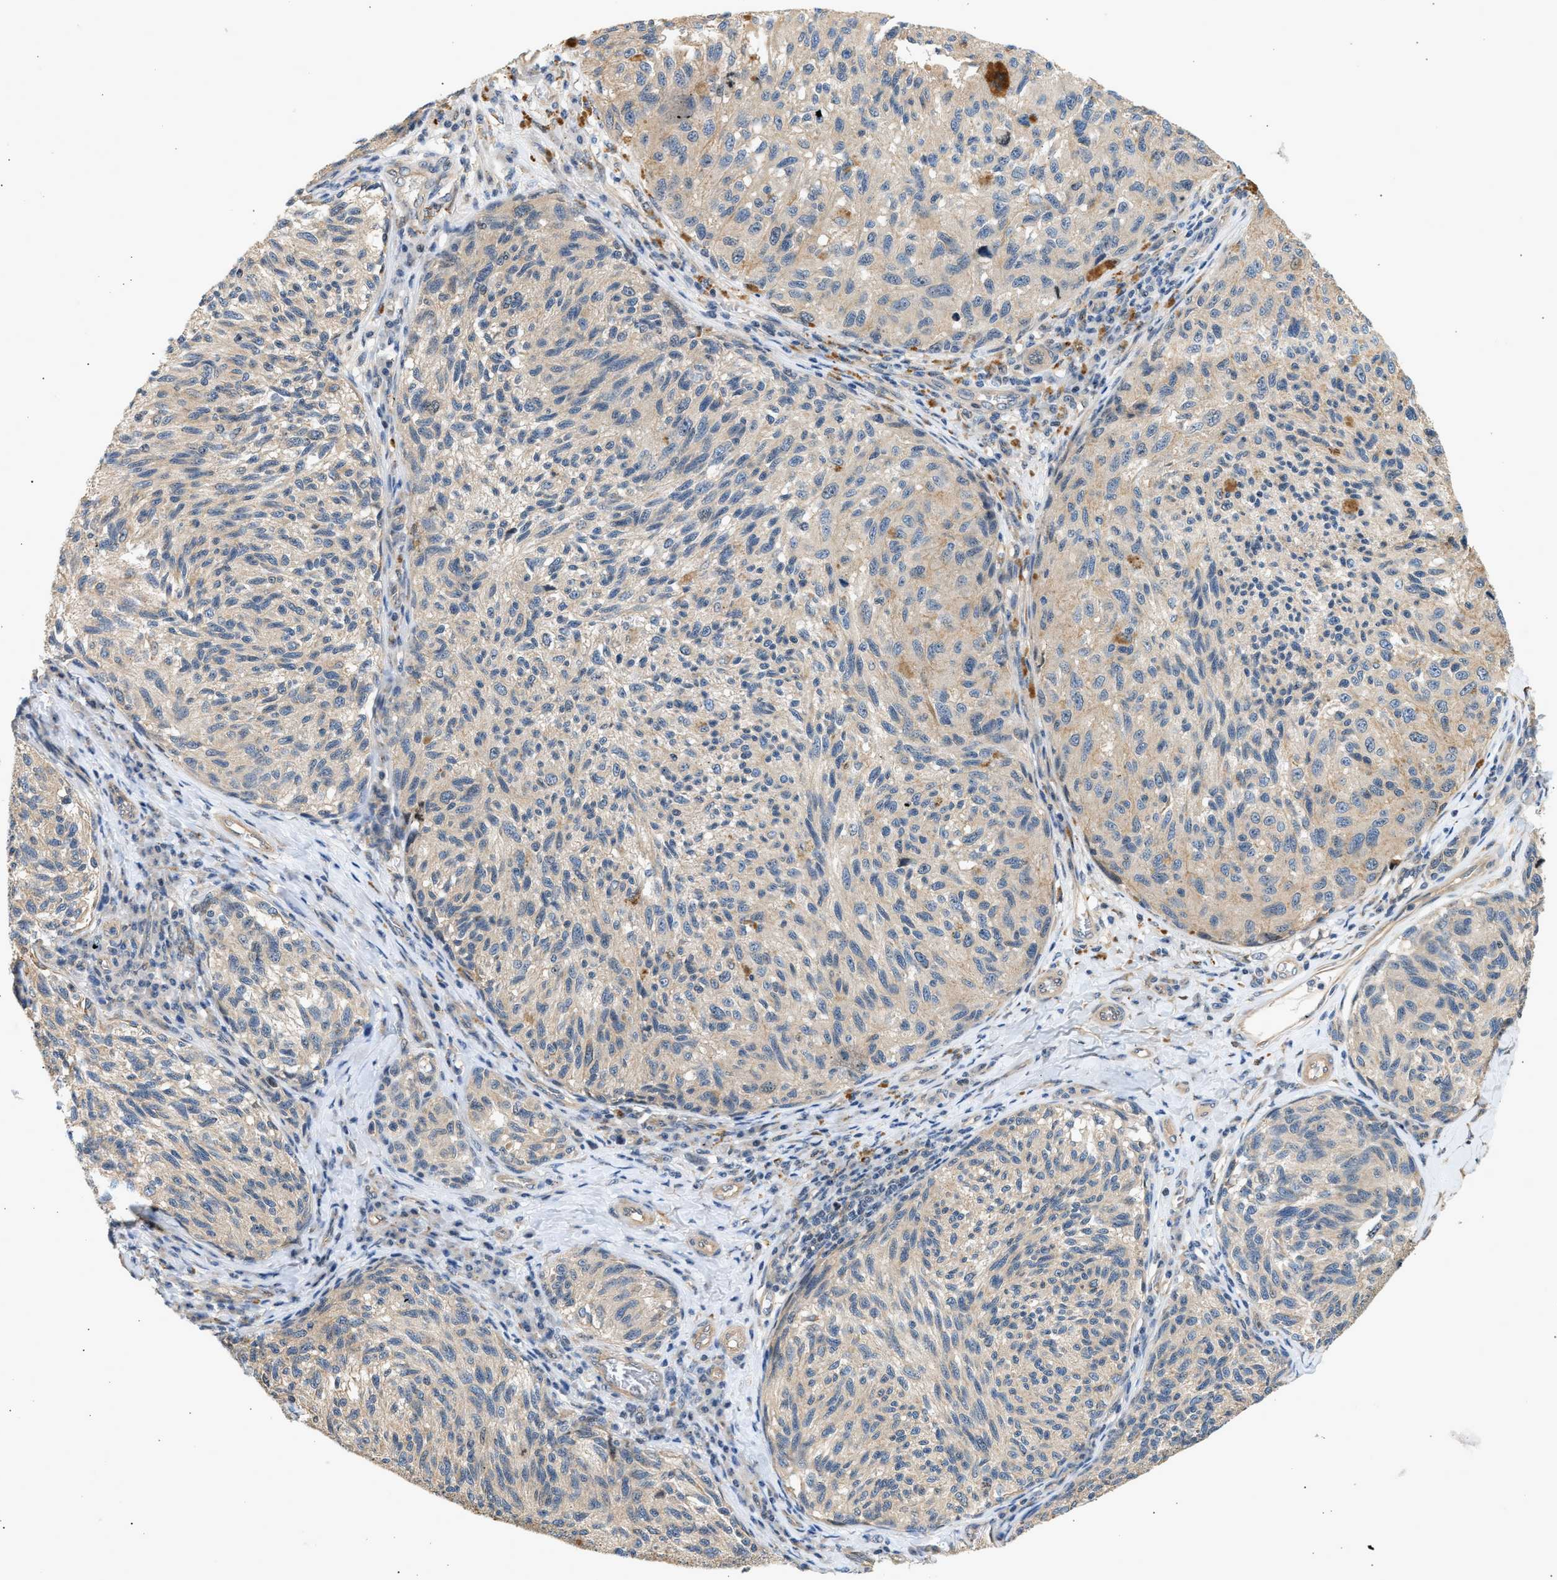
{"staining": {"intensity": "weak", "quantity": "25%-75%", "location": "cytoplasmic/membranous"}, "tissue": "melanoma", "cell_type": "Tumor cells", "image_type": "cancer", "snomed": [{"axis": "morphology", "description": "Malignant melanoma, NOS"}, {"axis": "topography", "description": "Skin"}], "caption": "Tumor cells display low levels of weak cytoplasmic/membranous expression in about 25%-75% of cells in human malignant melanoma.", "gene": "WDR31", "patient": {"sex": "female", "age": 73}}